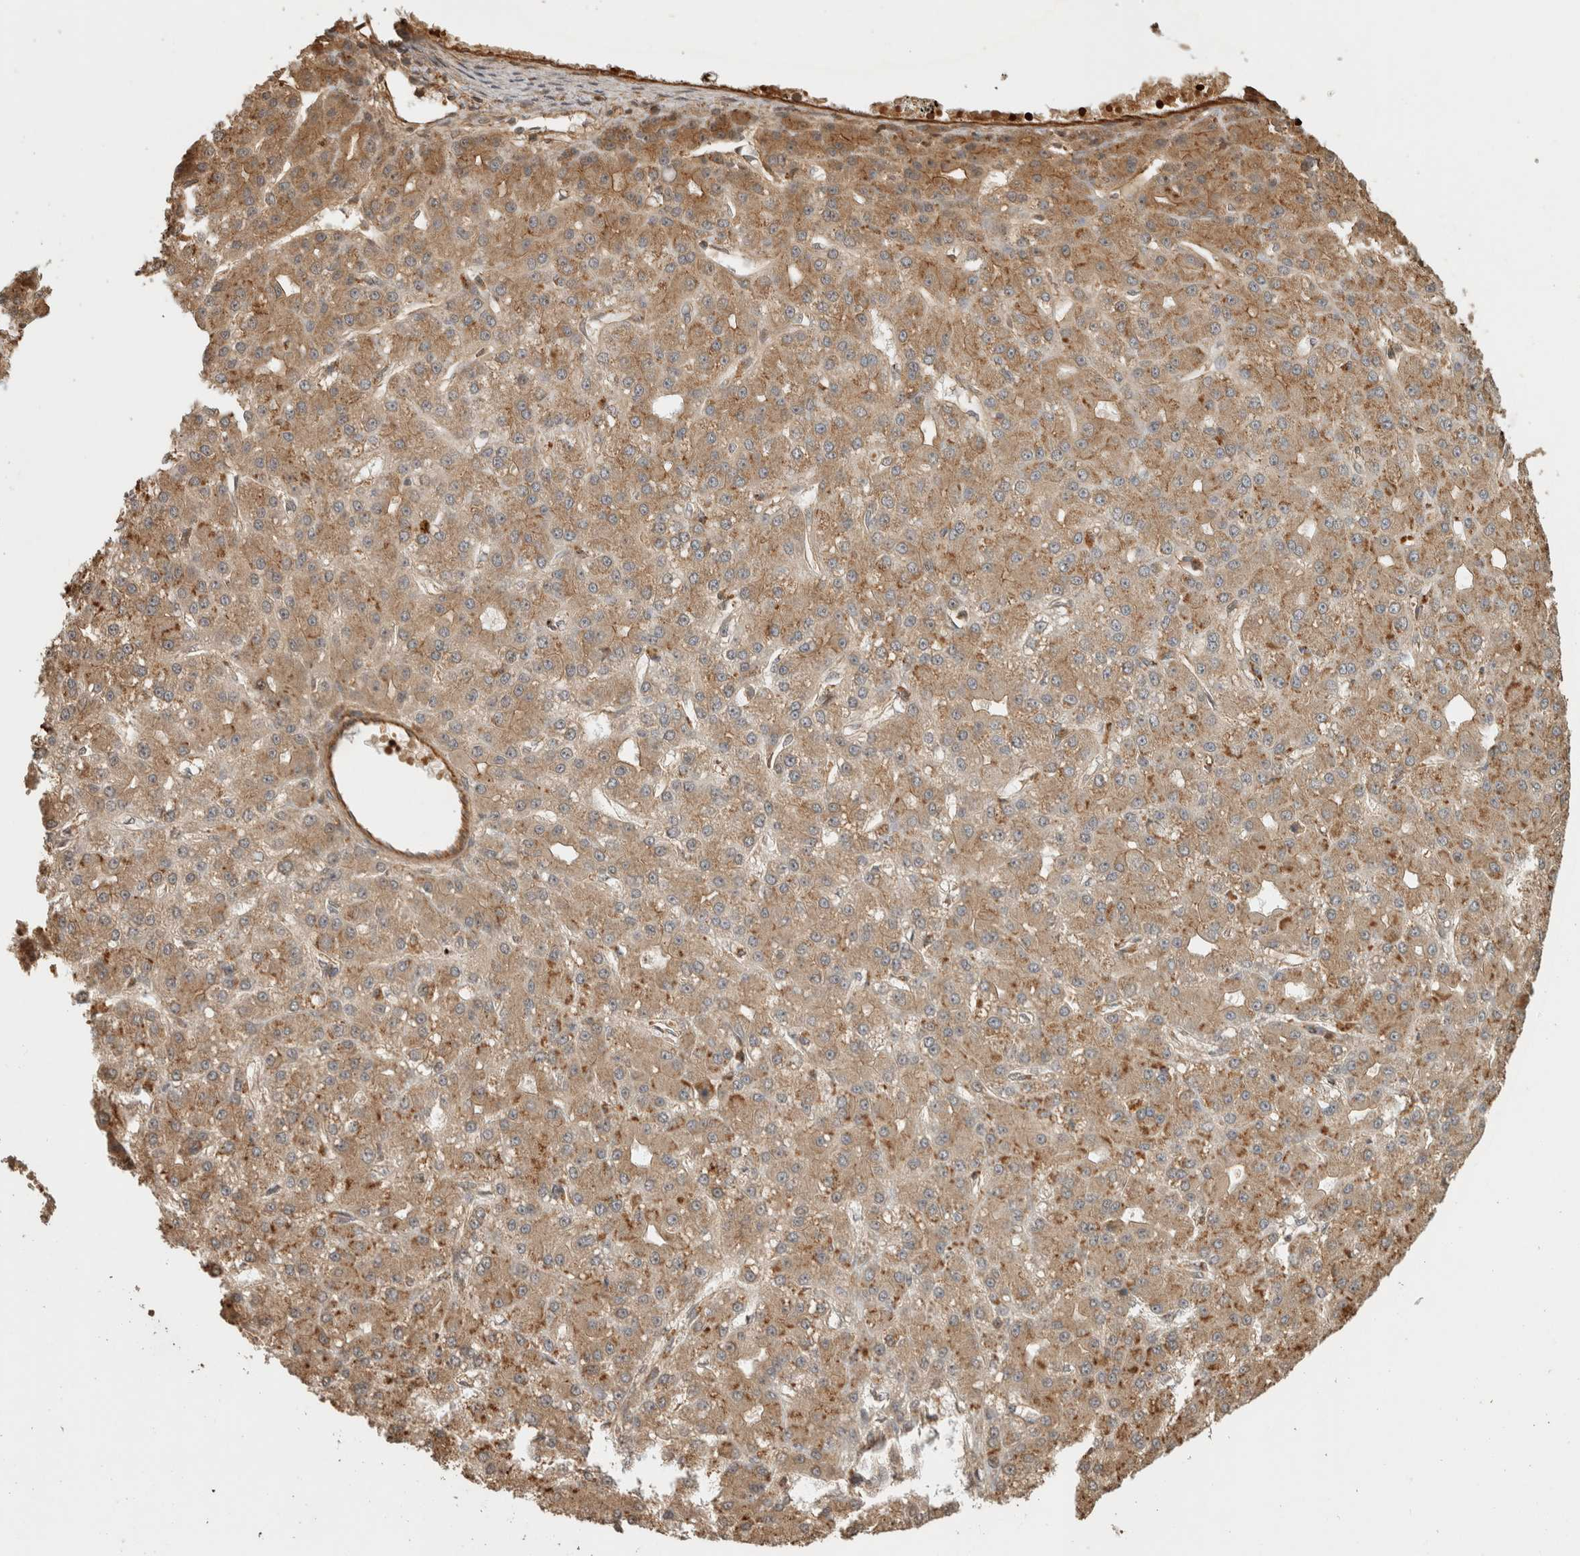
{"staining": {"intensity": "moderate", "quantity": ">75%", "location": "cytoplasmic/membranous"}, "tissue": "liver cancer", "cell_type": "Tumor cells", "image_type": "cancer", "snomed": [{"axis": "morphology", "description": "Carcinoma, Hepatocellular, NOS"}, {"axis": "topography", "description": "Liver"}], "caption": "Protein staining by IHC reveals moderate cytoplasmic/membranous expression in about >75% of tumor cells in hepatocellular carcinoma (liver). The staining was performed using DAB to visualize the protein expression in brown, while the nuclei were stained in blue with hematoxylin (Magnification: 20x).", "gene": "OTUD6B", "patient": {"sex": "male", "age": 67}}